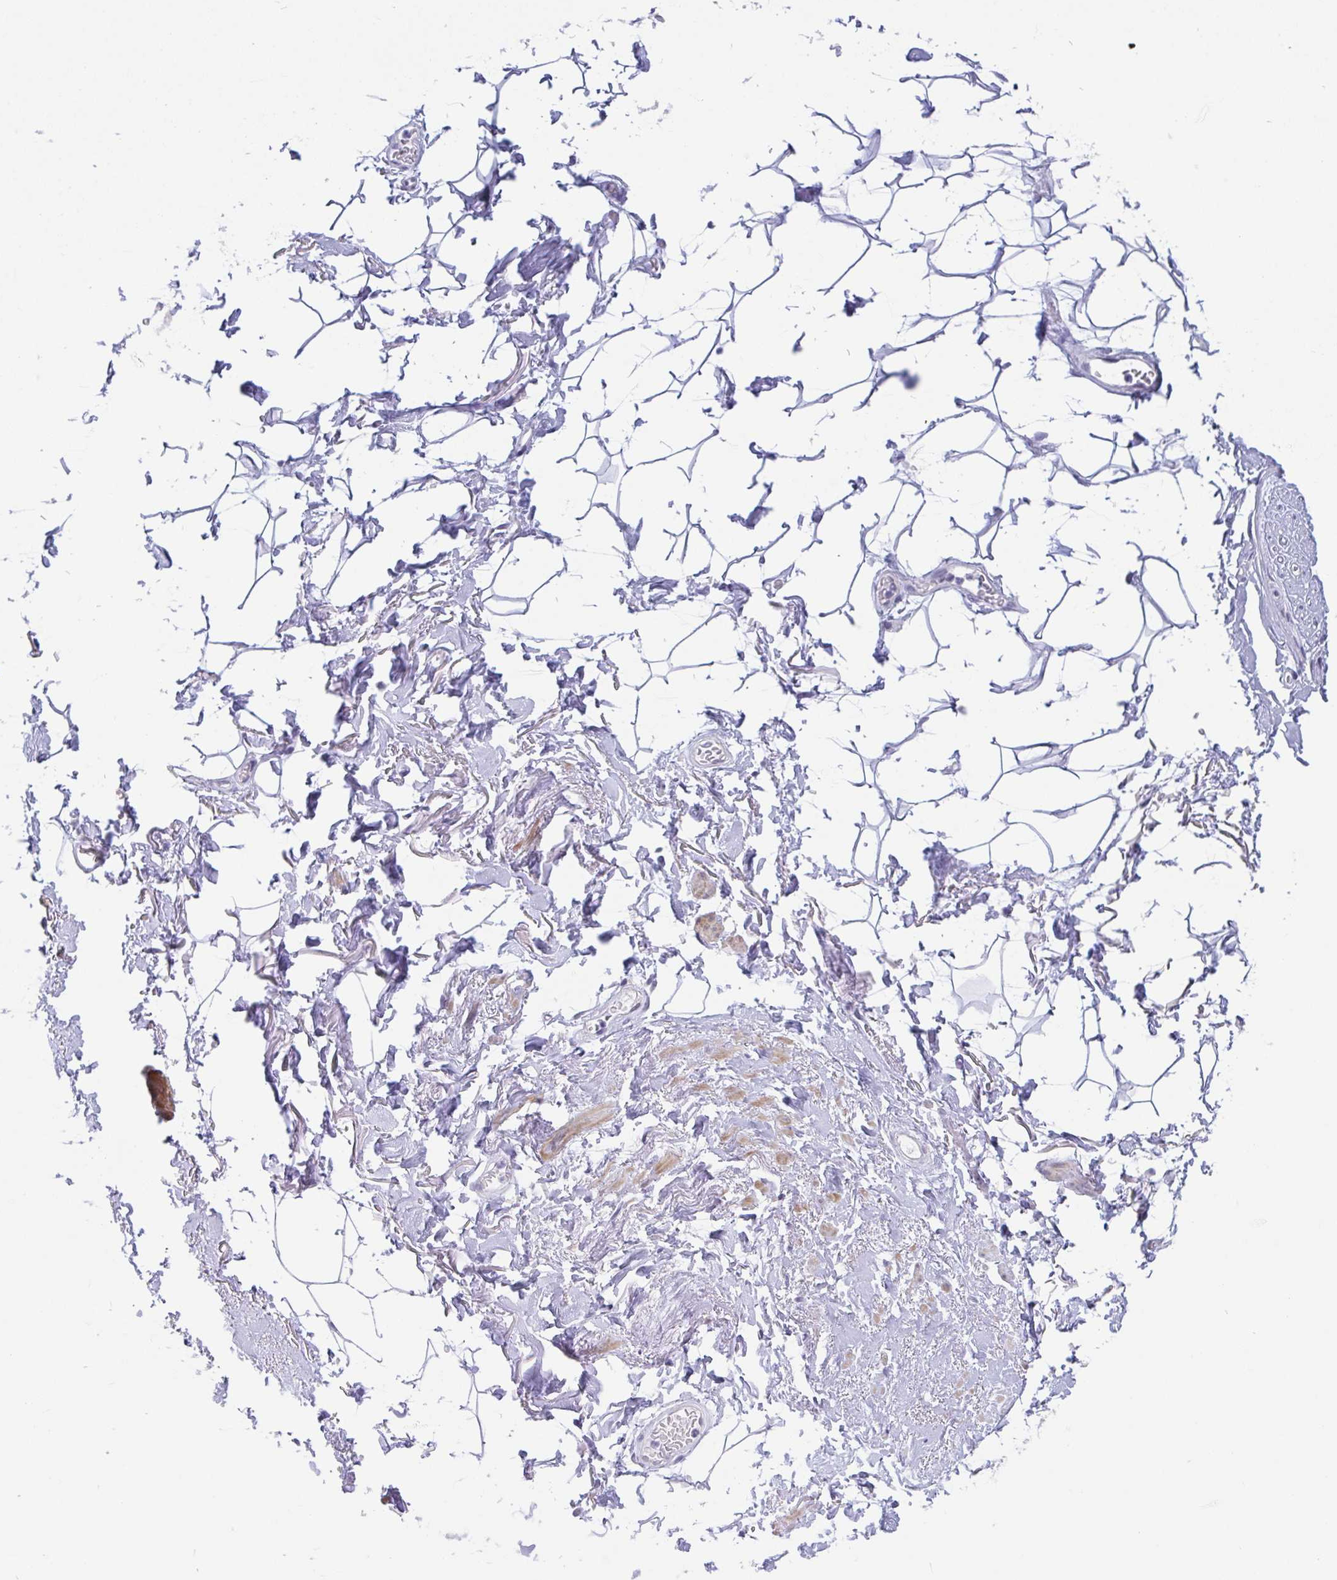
{"staining": {"intensity": "negative", "quantity": "none", "location": "none"}, "tissue": "adipose tissue", "cell_type": "Adipocytes", "image_type": "normal", "snomed": [{"axis": "morphology", "description": "Normal tissue, NOS"}, {"axis": "topography", "description": "Anal"}, {"axis": "topography", "description": "Peripheral nerve tissue"}], "caption": "IHC histopathology image of normal adipose tissue: human adipose tissue stained with DAB demonstrates no significant protein staining in adipocytes.", "gene": "BMAL2", "patient": {"sex": "male", "age": 78}}